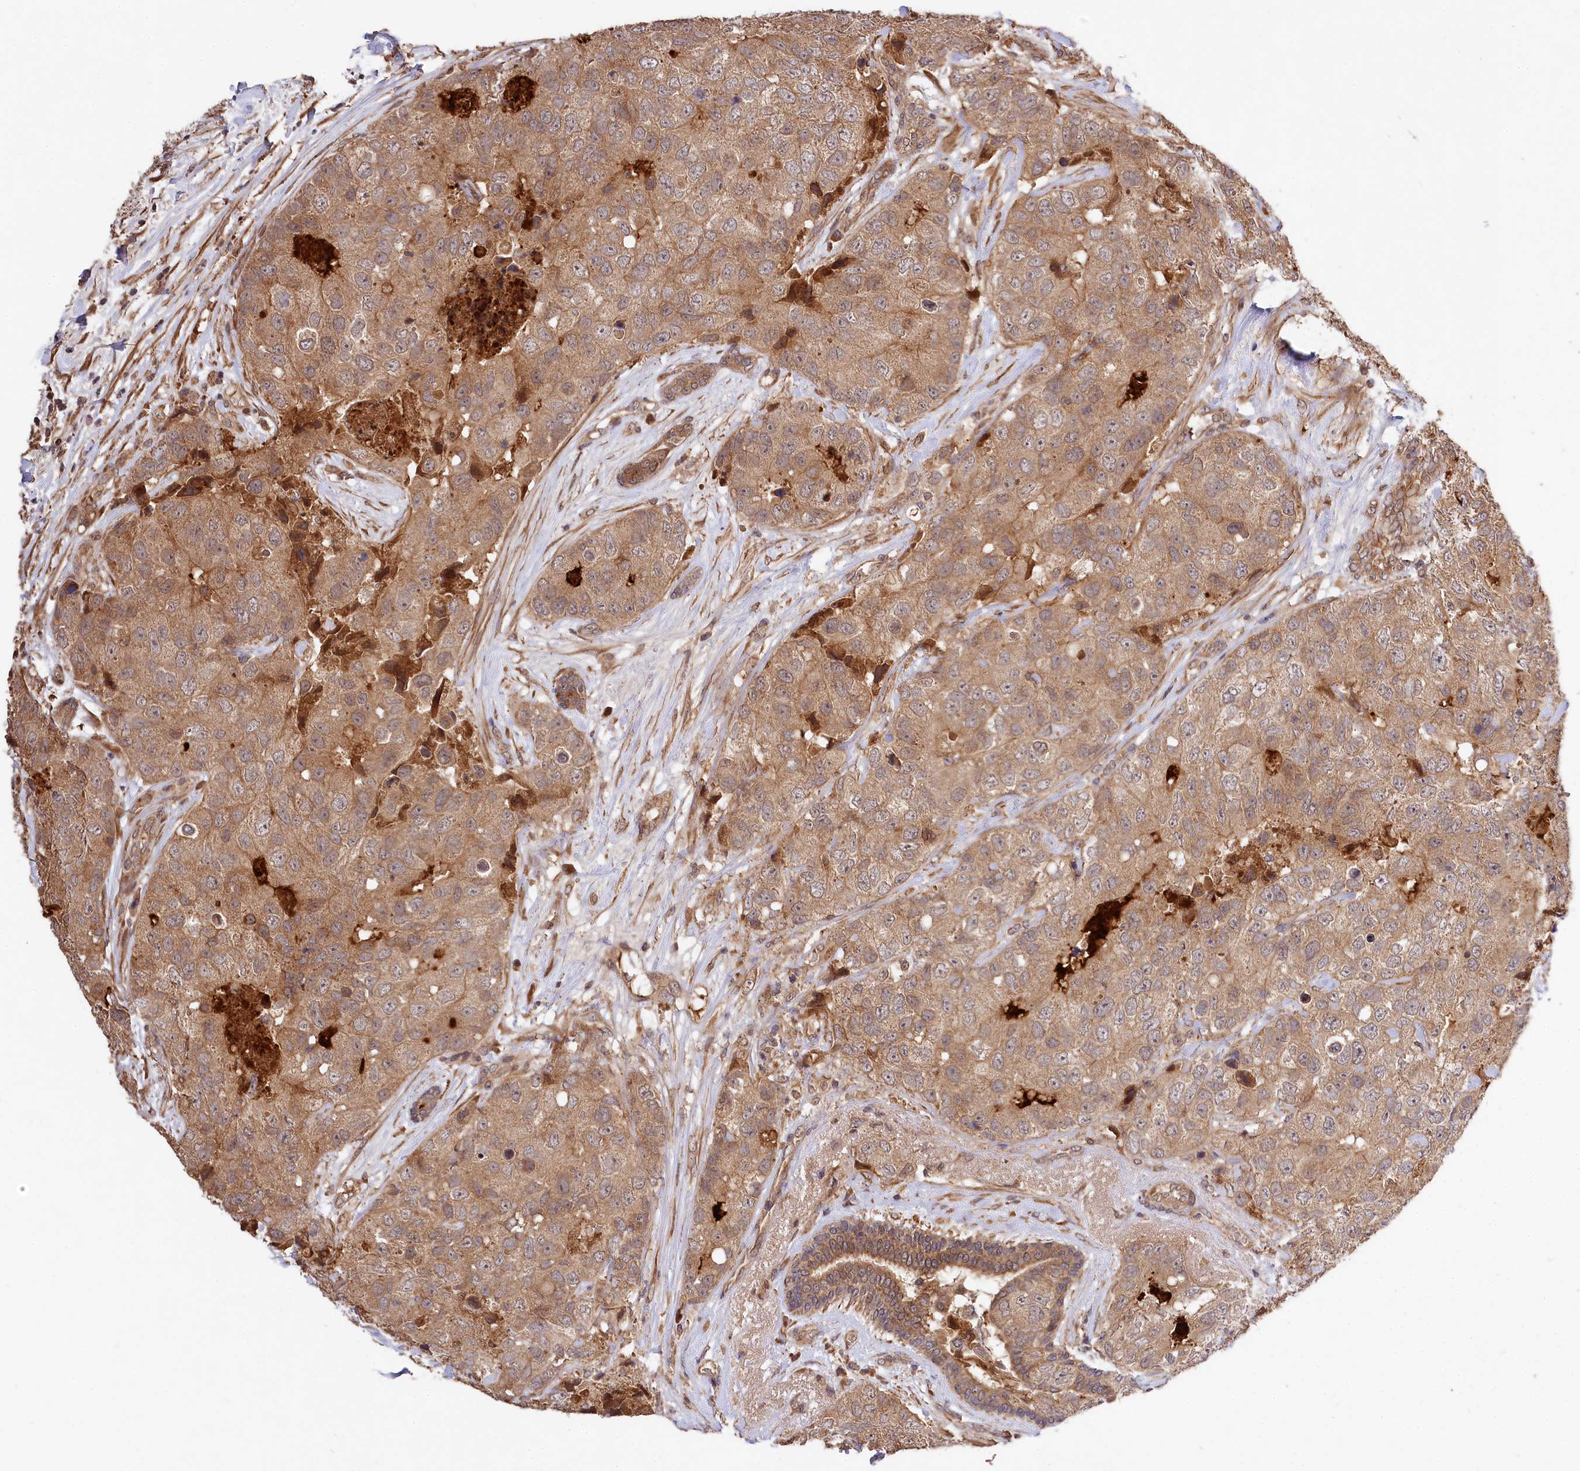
{"staining": {"intensity": "moderate", "quantity": ">75%", "location": "cytoplasmic/membranous"}, "tissue": "breast cancer", "cell_type": "Tumor cells", "image_type": "cancer", "snomed": [{"axis": "morphology", "description": "Duct carcinoma"}, {"axis": "topography", "description": "Breast"}], "caption": "About >75% of tumor cells in infiltrating ductal carcinoma (breast) exhibit moderate cytoplasmic/membranous protein staining as visualized by brown immunohistochemical staining.", "gene": "MCF2L2", "patient": {"sex": "female", "age": 62}}